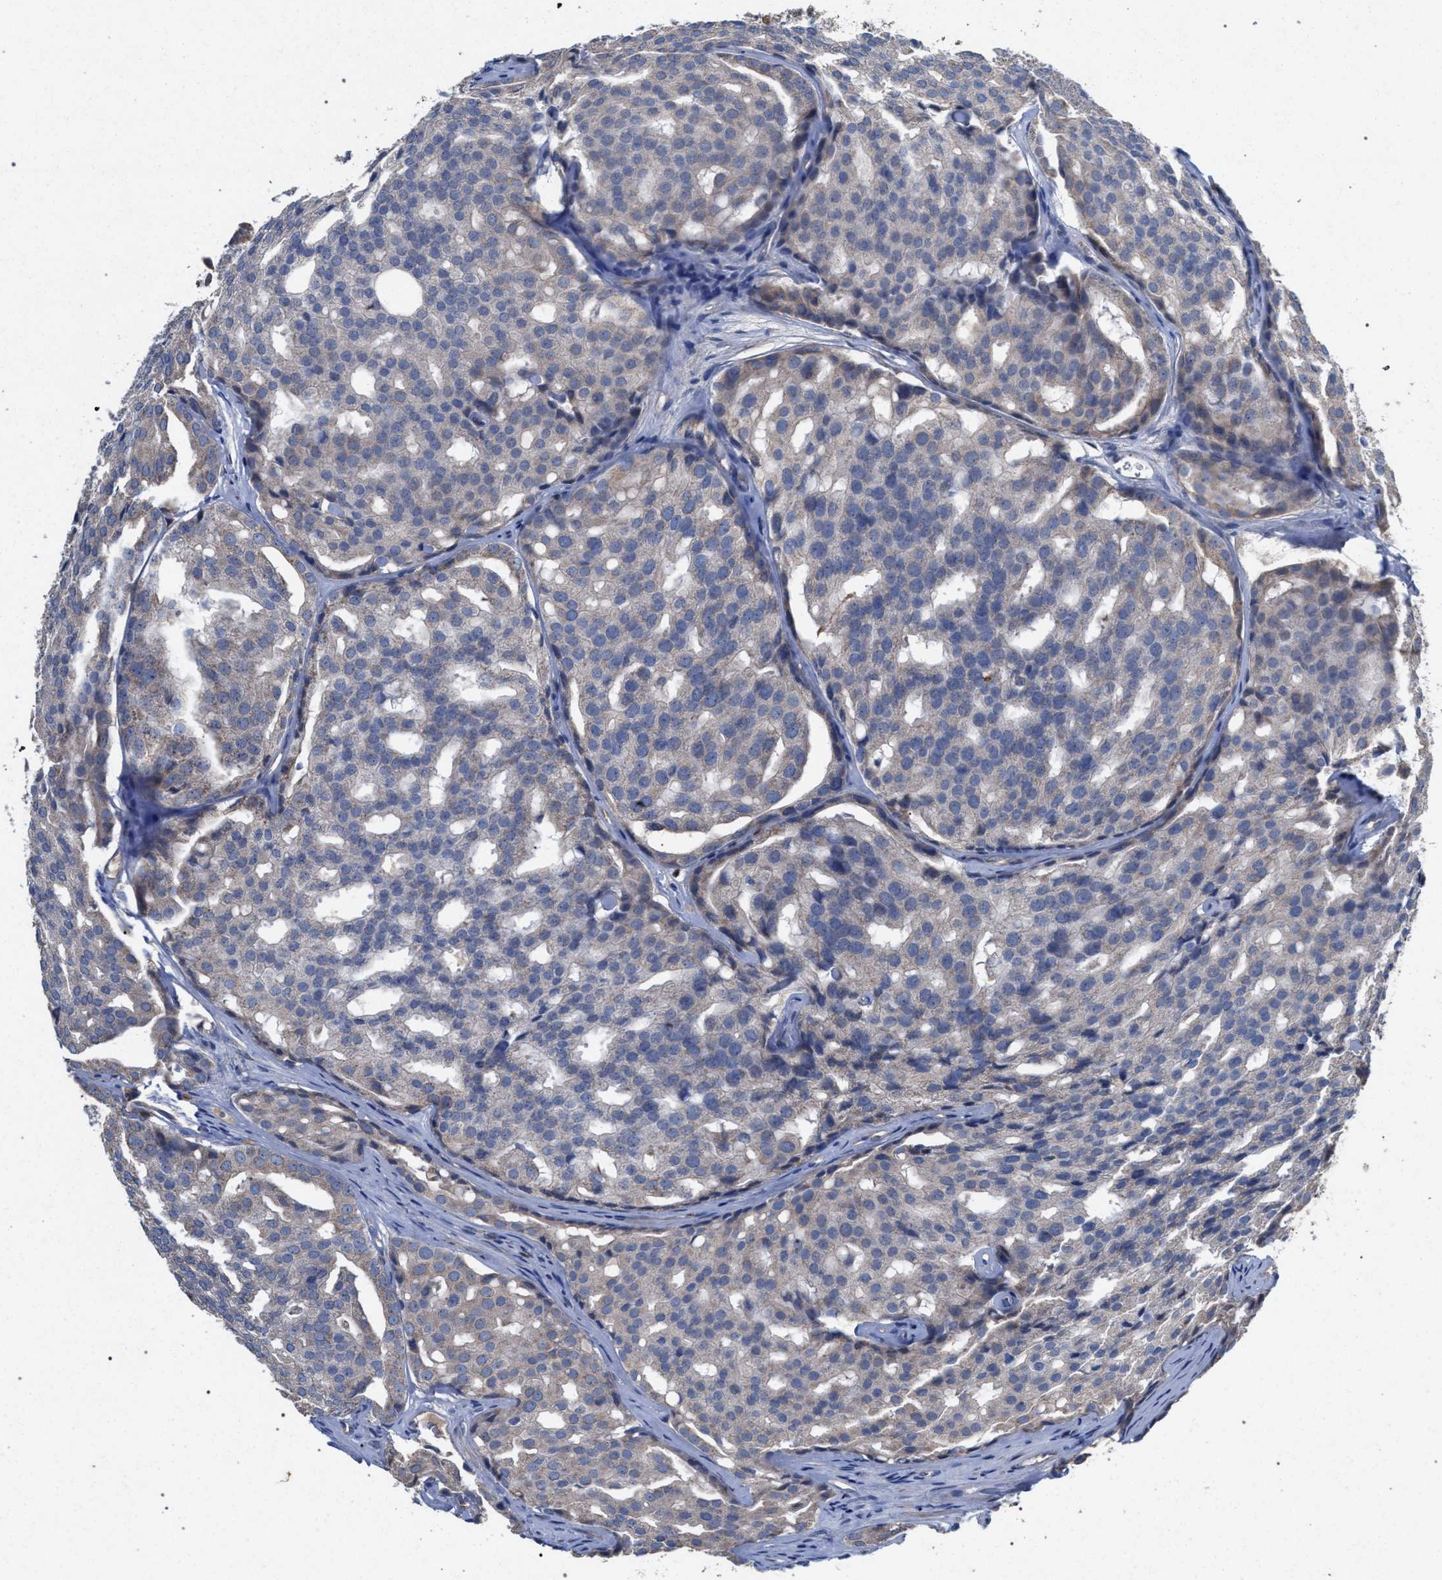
{"staining": {"intensity": "negative", "quantity": "none", "location": "none"}, "tissue": "prostate cancer", "cell_type": "Tumor cells", "image_type": "cancer", "snomed": [{"axis": "morphology", "description": "Adenocarcinoma, High grade"}, {"axis": "topography", "description": "Prostate"}], "caption": "Prostate high-grade adenocarcinoma was stained to show a protein in brown. There is no significant staining in tumor cells.", "gene": "BCL2L12", "patient": {"sex": "male", "age": 64}}